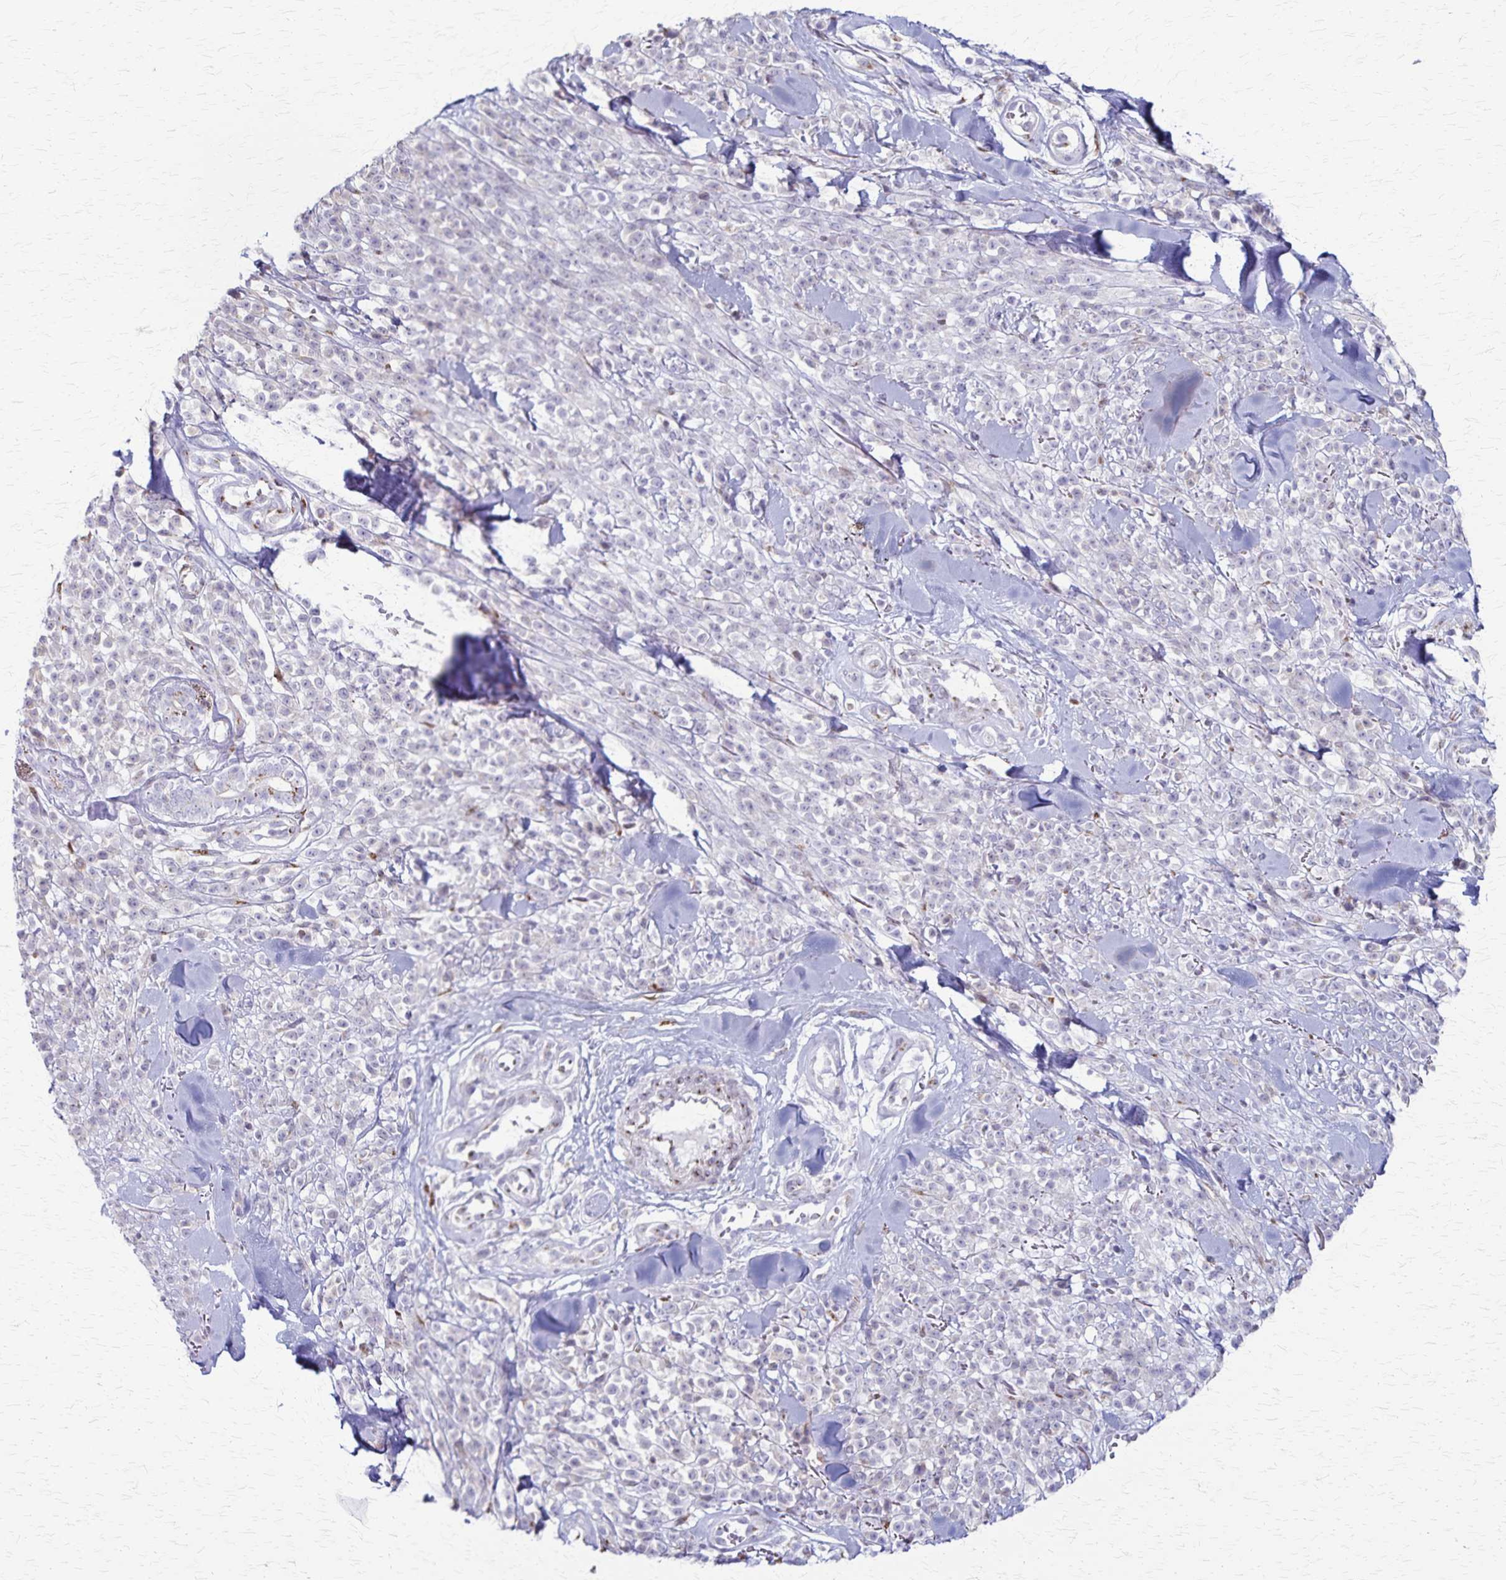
{"staining": {"intensity": "negative", "quantity": "none", "location": "none"}, "tissue": "melanoma", "cell_type": "Tumor cells", "image_type": "cancer", "snomed": [{"axis": "morphology", "description": "Malignant melanoma, NOS"}, {"axis": "topography", "description": "Skin"}, {"axis": "topography", "description": "Skin of trunk"}], "caption": "Human malignant melanoma stained for a protein using immunohistochemistry demonstrates no positivity in tumor cells.", "gene": "MCFD2", "patient": {"sex": "male", "age": 74}}